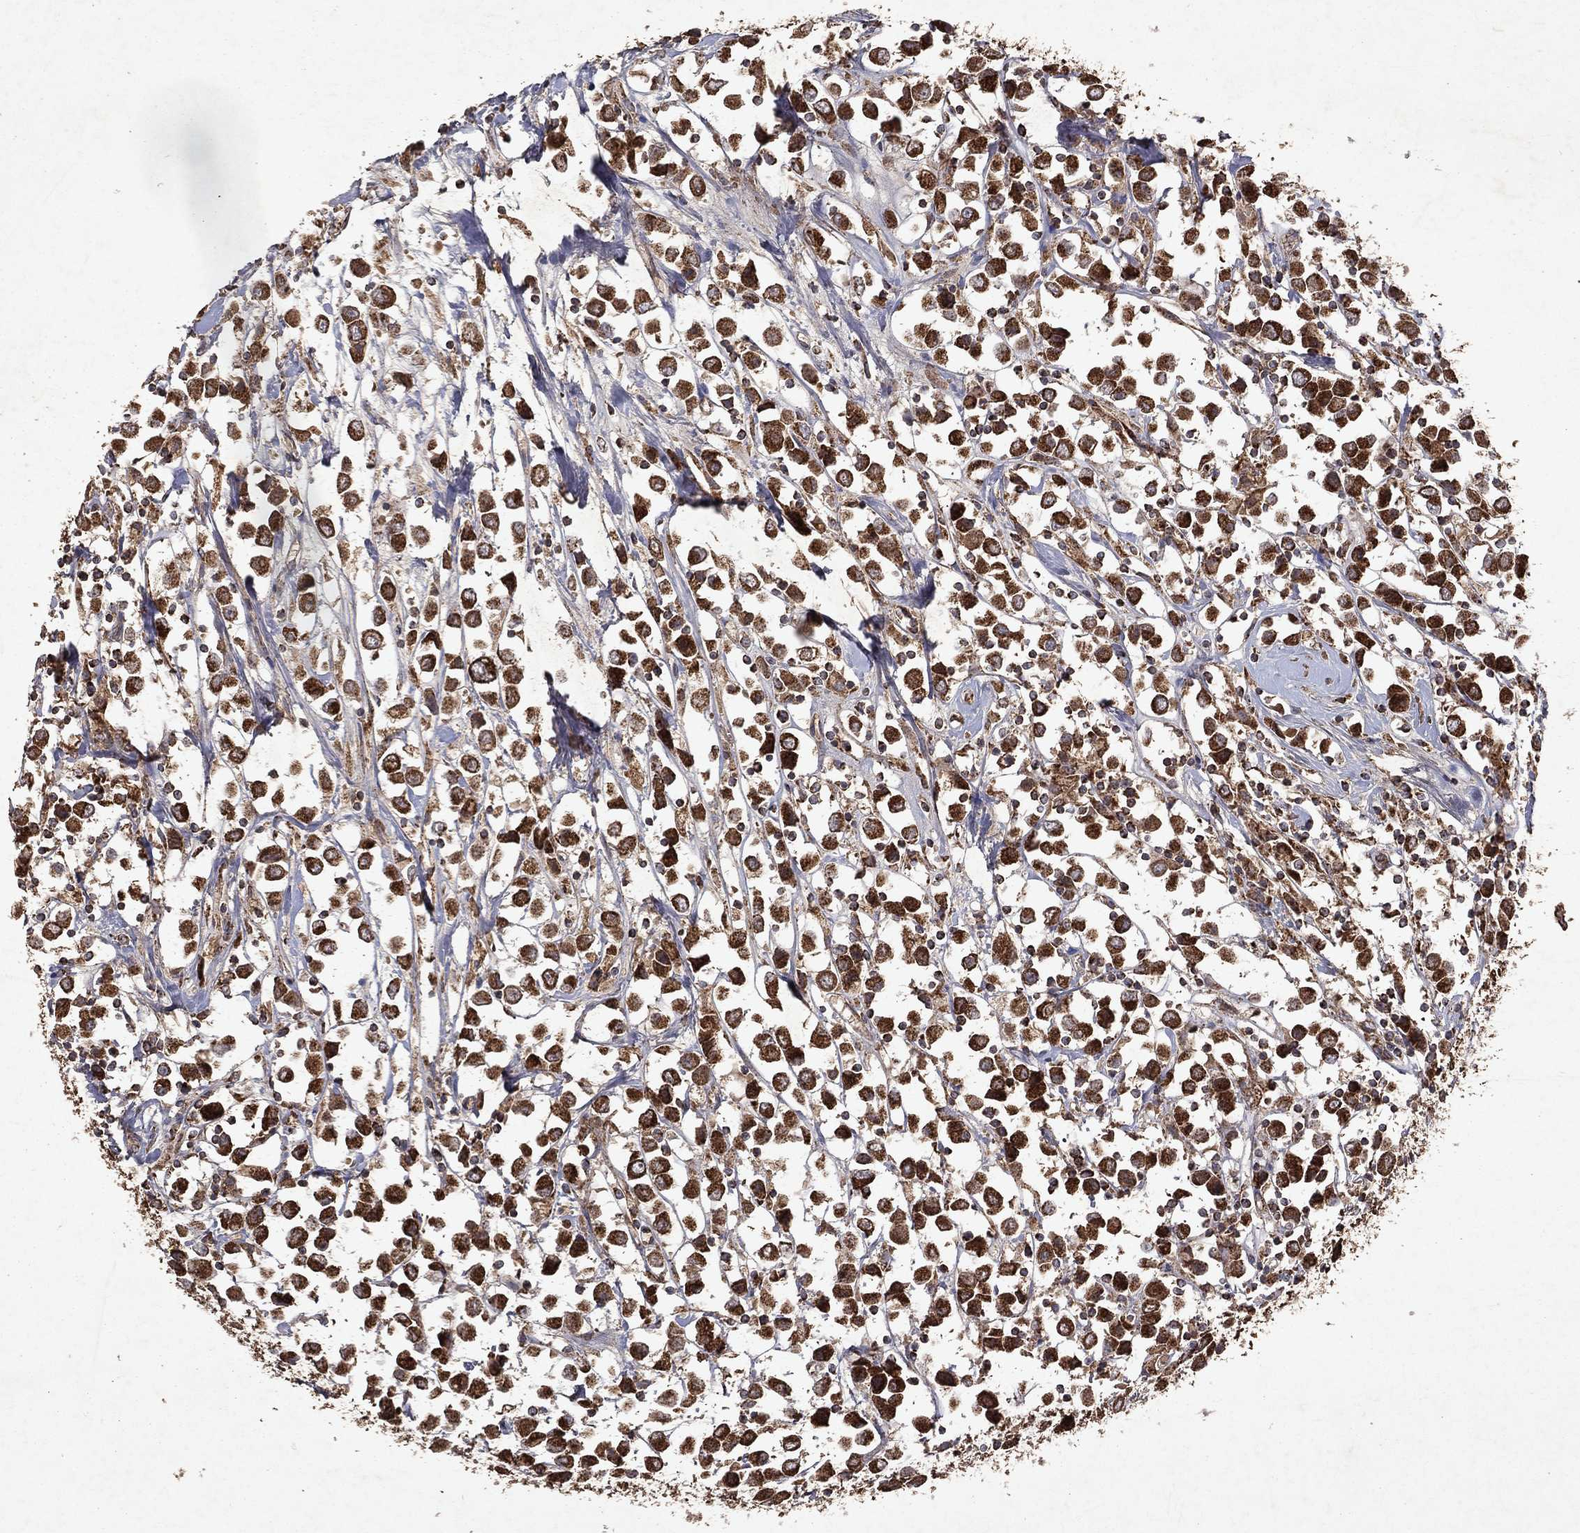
{"staining": {"intensity": "strong", "quantity": ">75%", "location": "cytoplasmic/membranous"}, "tissue": "breast cancer", "cell_type": "Tumor cells", "image_type": "cancer", "snomed": [{"axis": "morphology", "description": "Duct carcinoma"}, {"axis": "topography", "description": "Breast"}], "caption": "Immunohistochemistry (IHC) histopathology image of human breast cancer stained for a protein (brown), which exhibits high levels of strong cytoplasmic/membranous expression in about >75% of tumor cells.", "gene": "PYROXD2", "patient": {"sex": "female", "age": 61}}